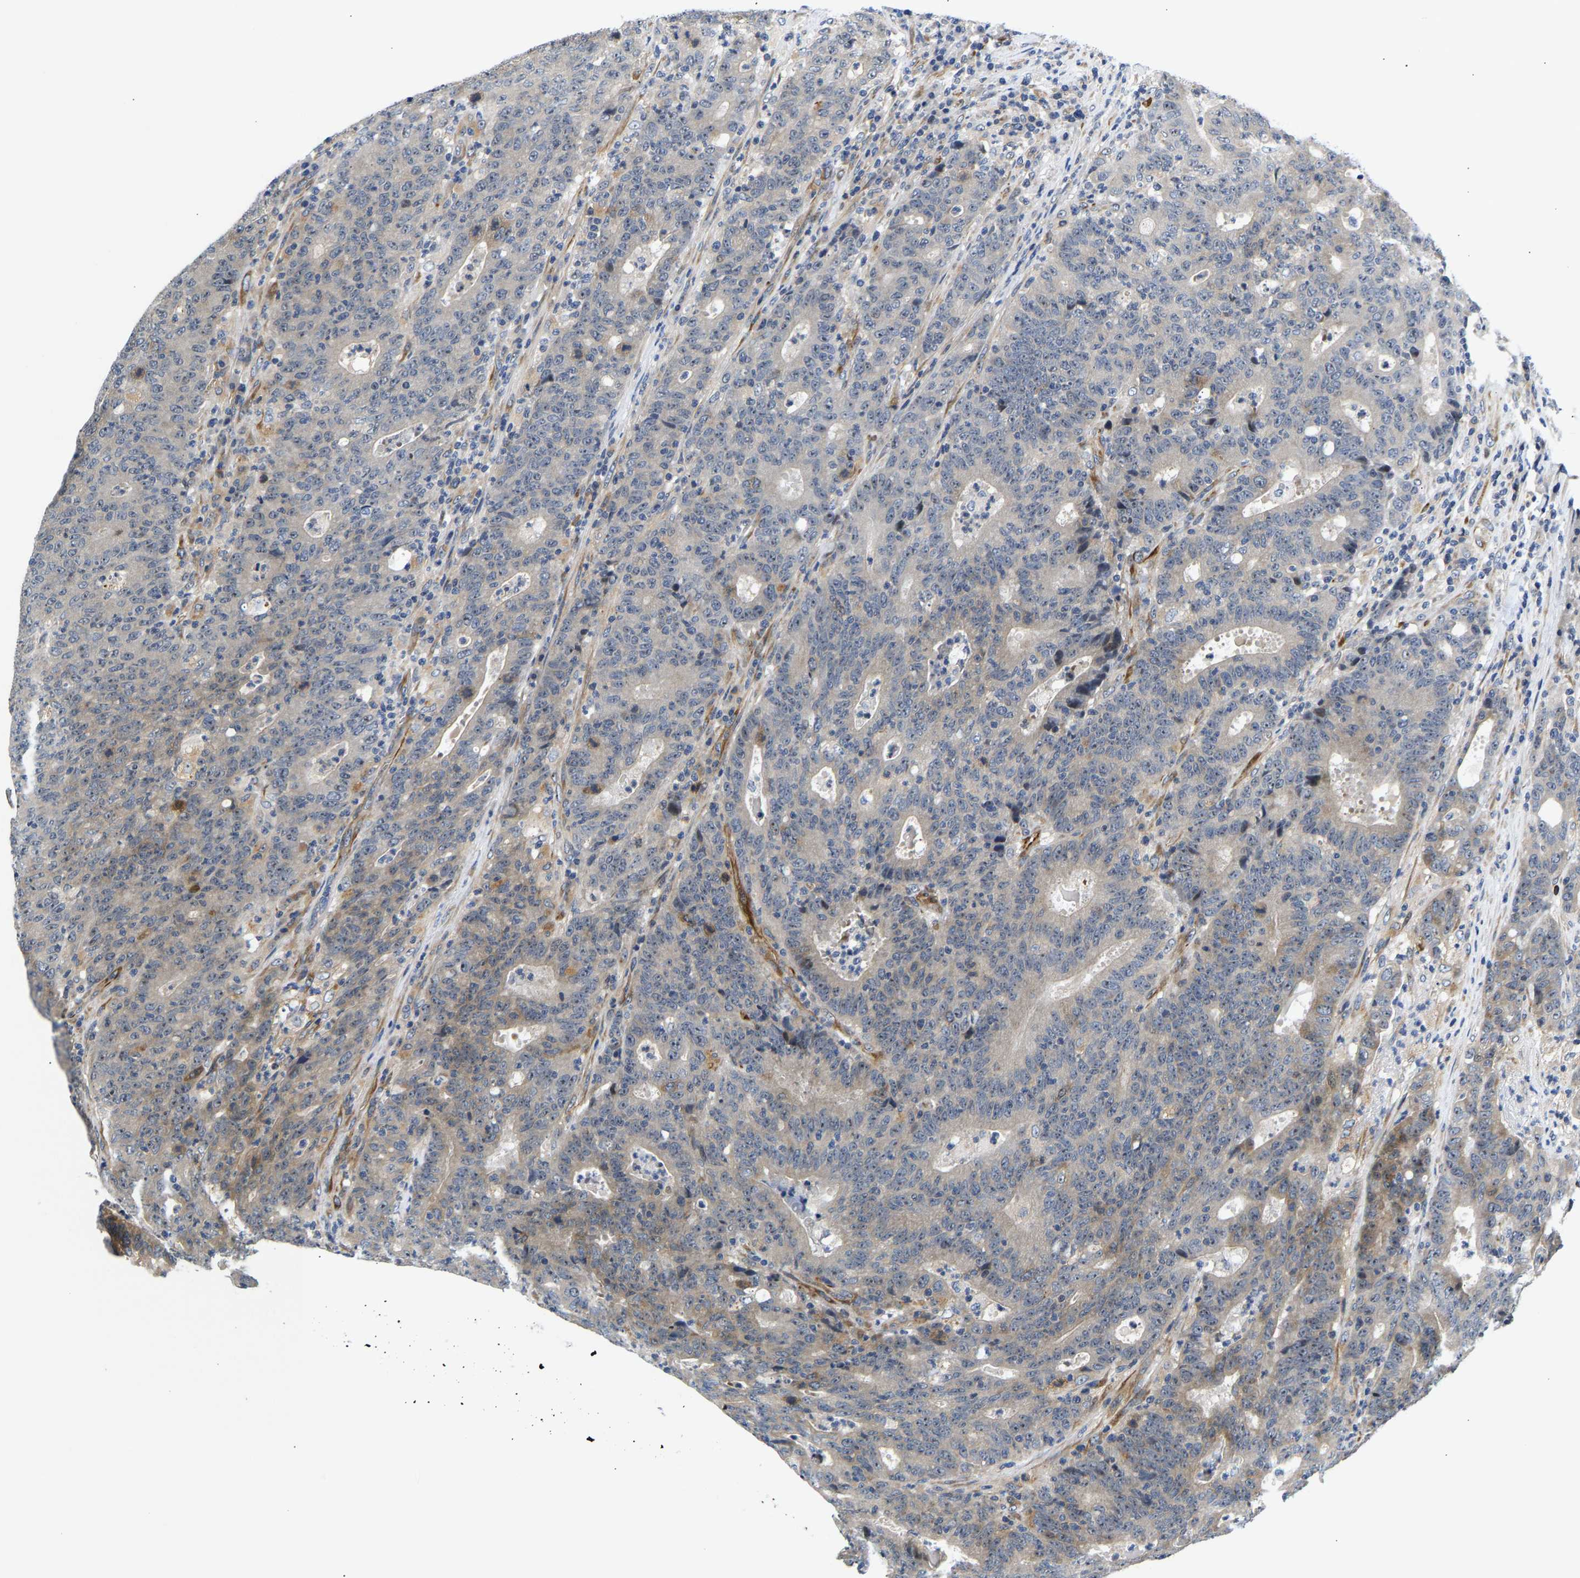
{"staining": {"intensity": "weak", "quantity": "25%-75%", "location": "cytoplasmic/membranous,nuclear"}, "tissue": "colorectal cancer", "cell_type": "Tumor cells", "image_type": "cancer", "snomed": [{"axis": "morphology", "description": "Adenocarcinoma, NOS"}, {"axis": "topography", "description": "Colon"}], "caption": "DAB (3,3'-diaminobenzidine) immunohistochemical staining of colorectal adenocarcinoma displays weak cytoplasmic/membranous and nuclear protein positivity in approximately 25%-75% of tumor cells.", "gene": "RESF1", "patient": {"sex": "female", "age": 75}}